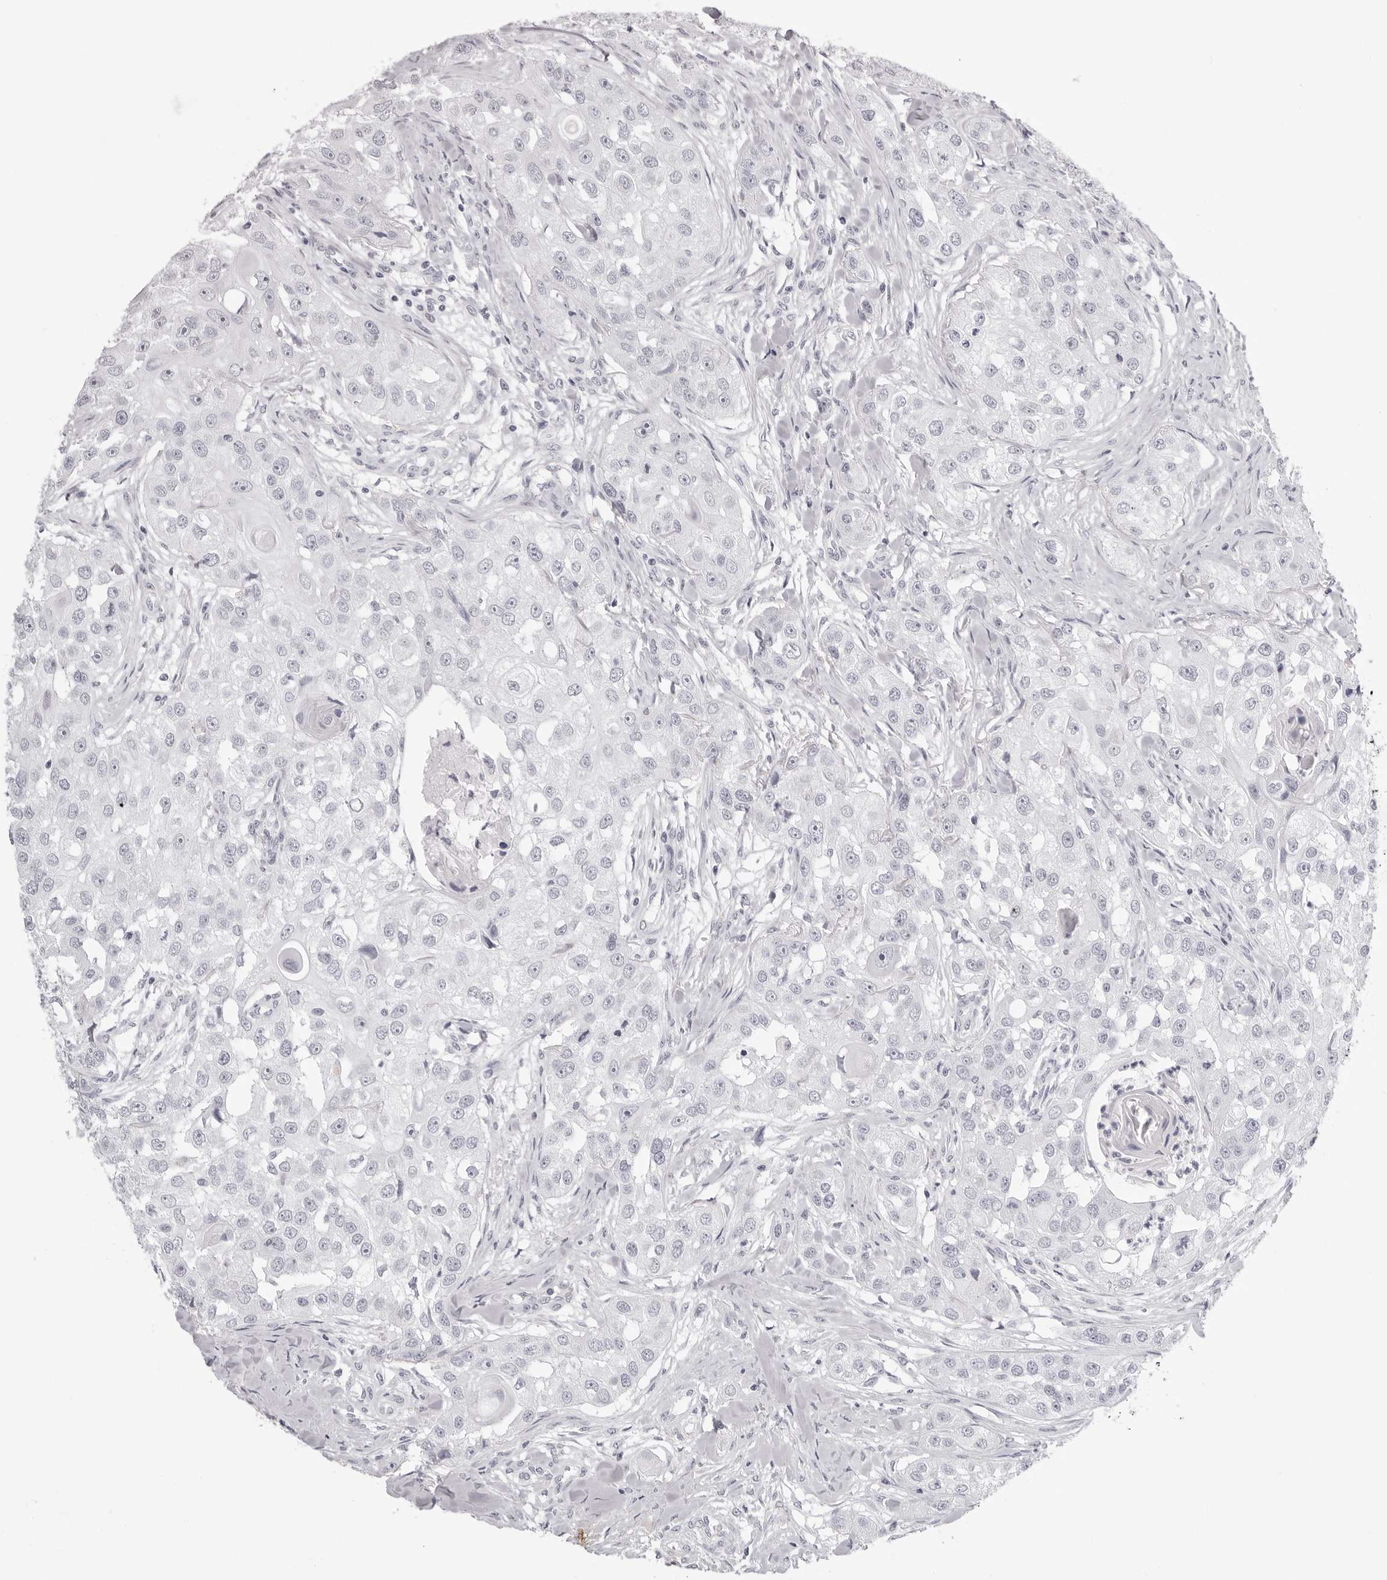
{"staining": {"intensity": "negative", "quantity": "none", "location": "none"}, "tissue": "head and neck cancer", "cell_type": "Tumor cells", "image_type": "cancer", "snomed": [{"axis": "morphology", "description": "Normal tissue, NOS"}, {"axis": "morphology", "description": "Squamous cell carcinoma, NOS"}, {"axis": "topography", "description": "Skeletal muscle"}, {"axis": "topography", "description": "Head-Neck"}], "caption": "A high-resolution histopathology image shows immunohistochemistry staining of head and neck cancer, which demonstrates no significant staining in tumor cells.", "gene": "CST1", "patient": {"sex": "male", "age": 51}}